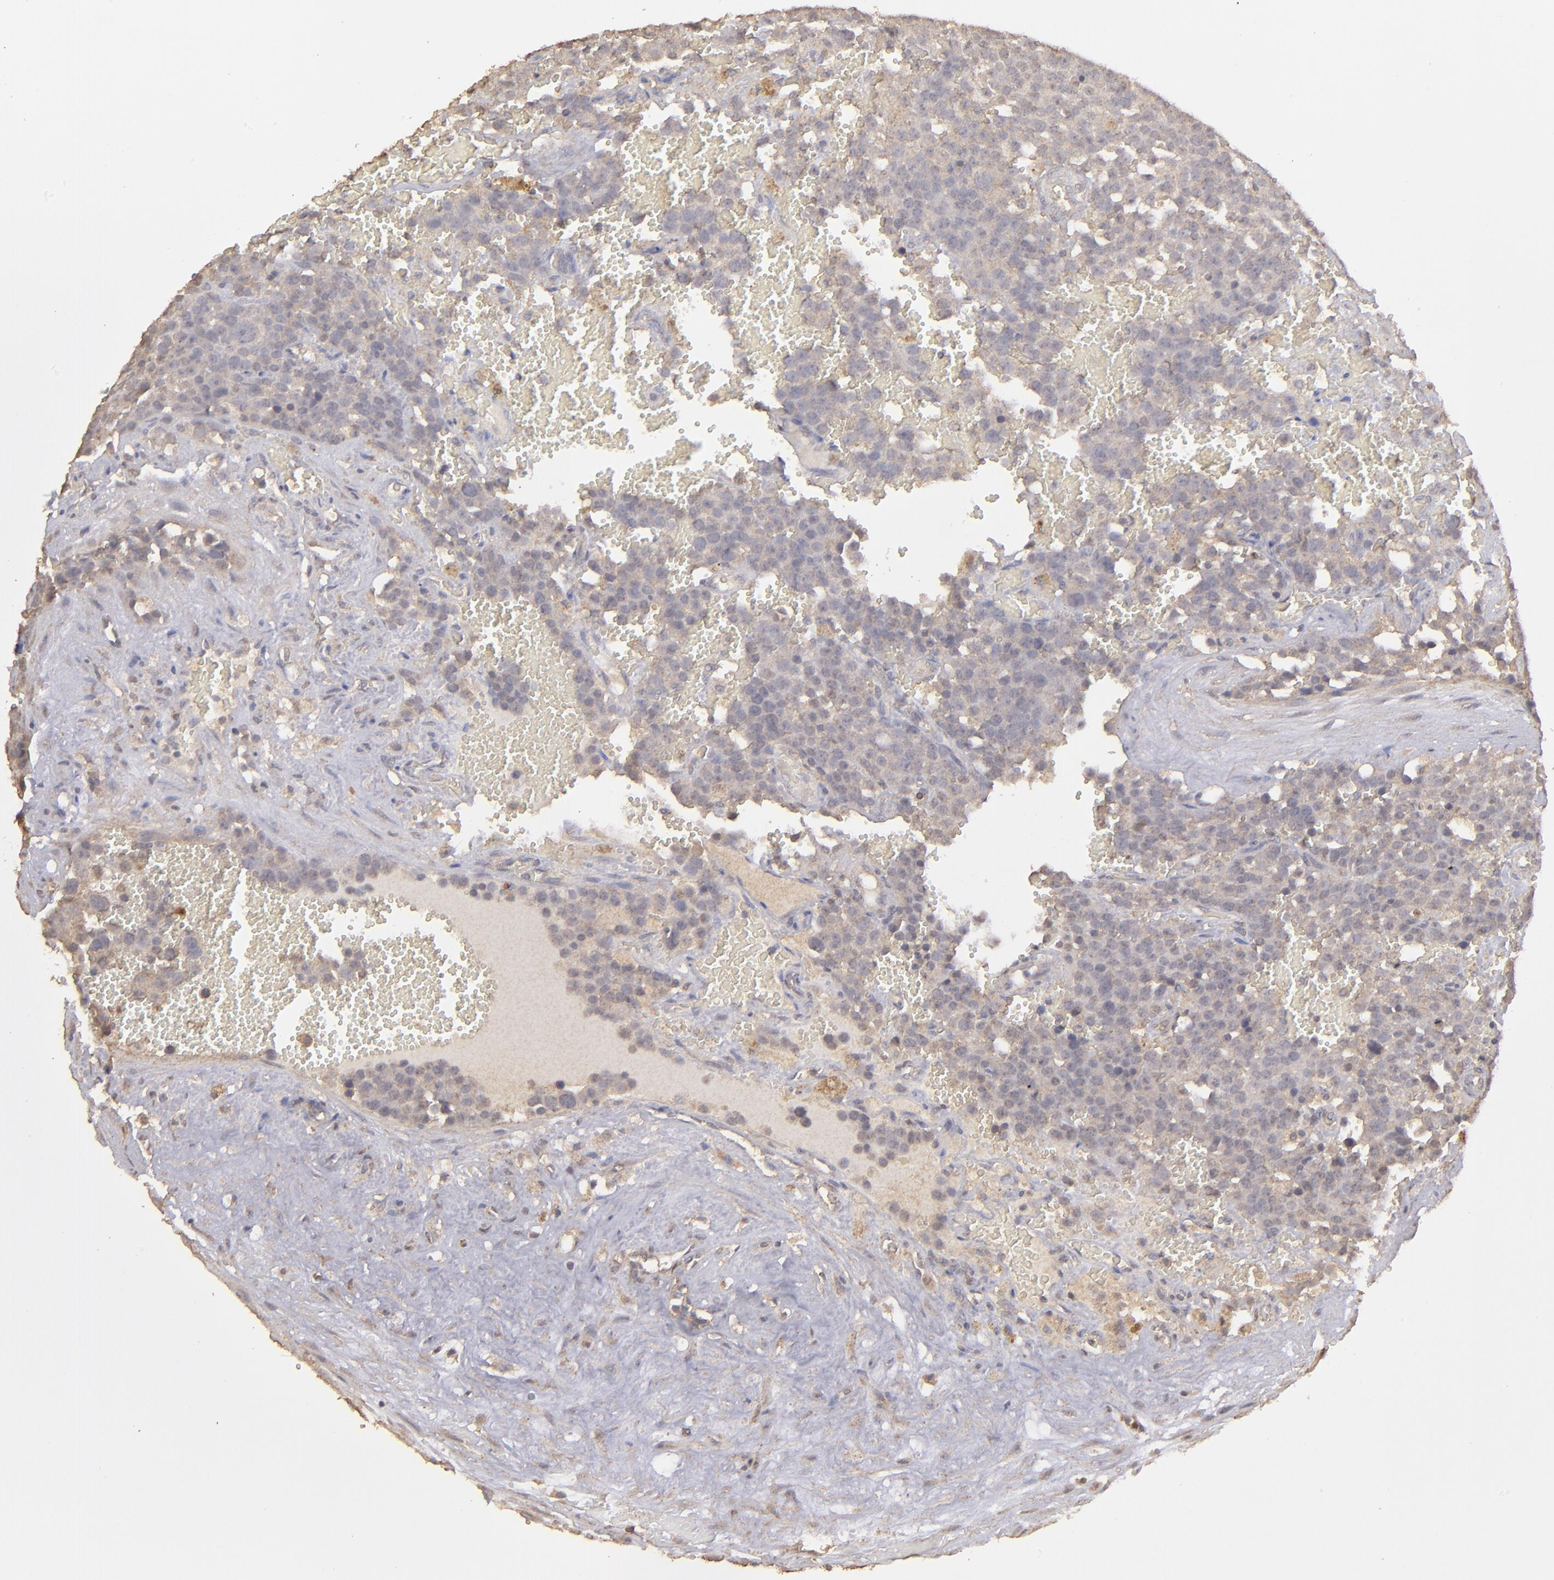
{"staining": {"intensity": "weak", "quantity": "25%-75%", "location": "cytoplasmic/membranous"}, "tissue": "testis cancer", "cell_type": "Tumor cells", "image_type": "cancer", "snomed": [{"axis": "morphology", "description": "Seminoma, NOS"}, {"axis": "topography", "description": "Testis"}], "caption": "A photomicrograph showing weak cytoplasmic/membranous staining in approximately 25%-75% of tumor cells in testis cancer (seminoma), as visualized by brown immunohistochemical staining.", "gene": "FAT1", "patient": {"sex": "male", "age": 71}}